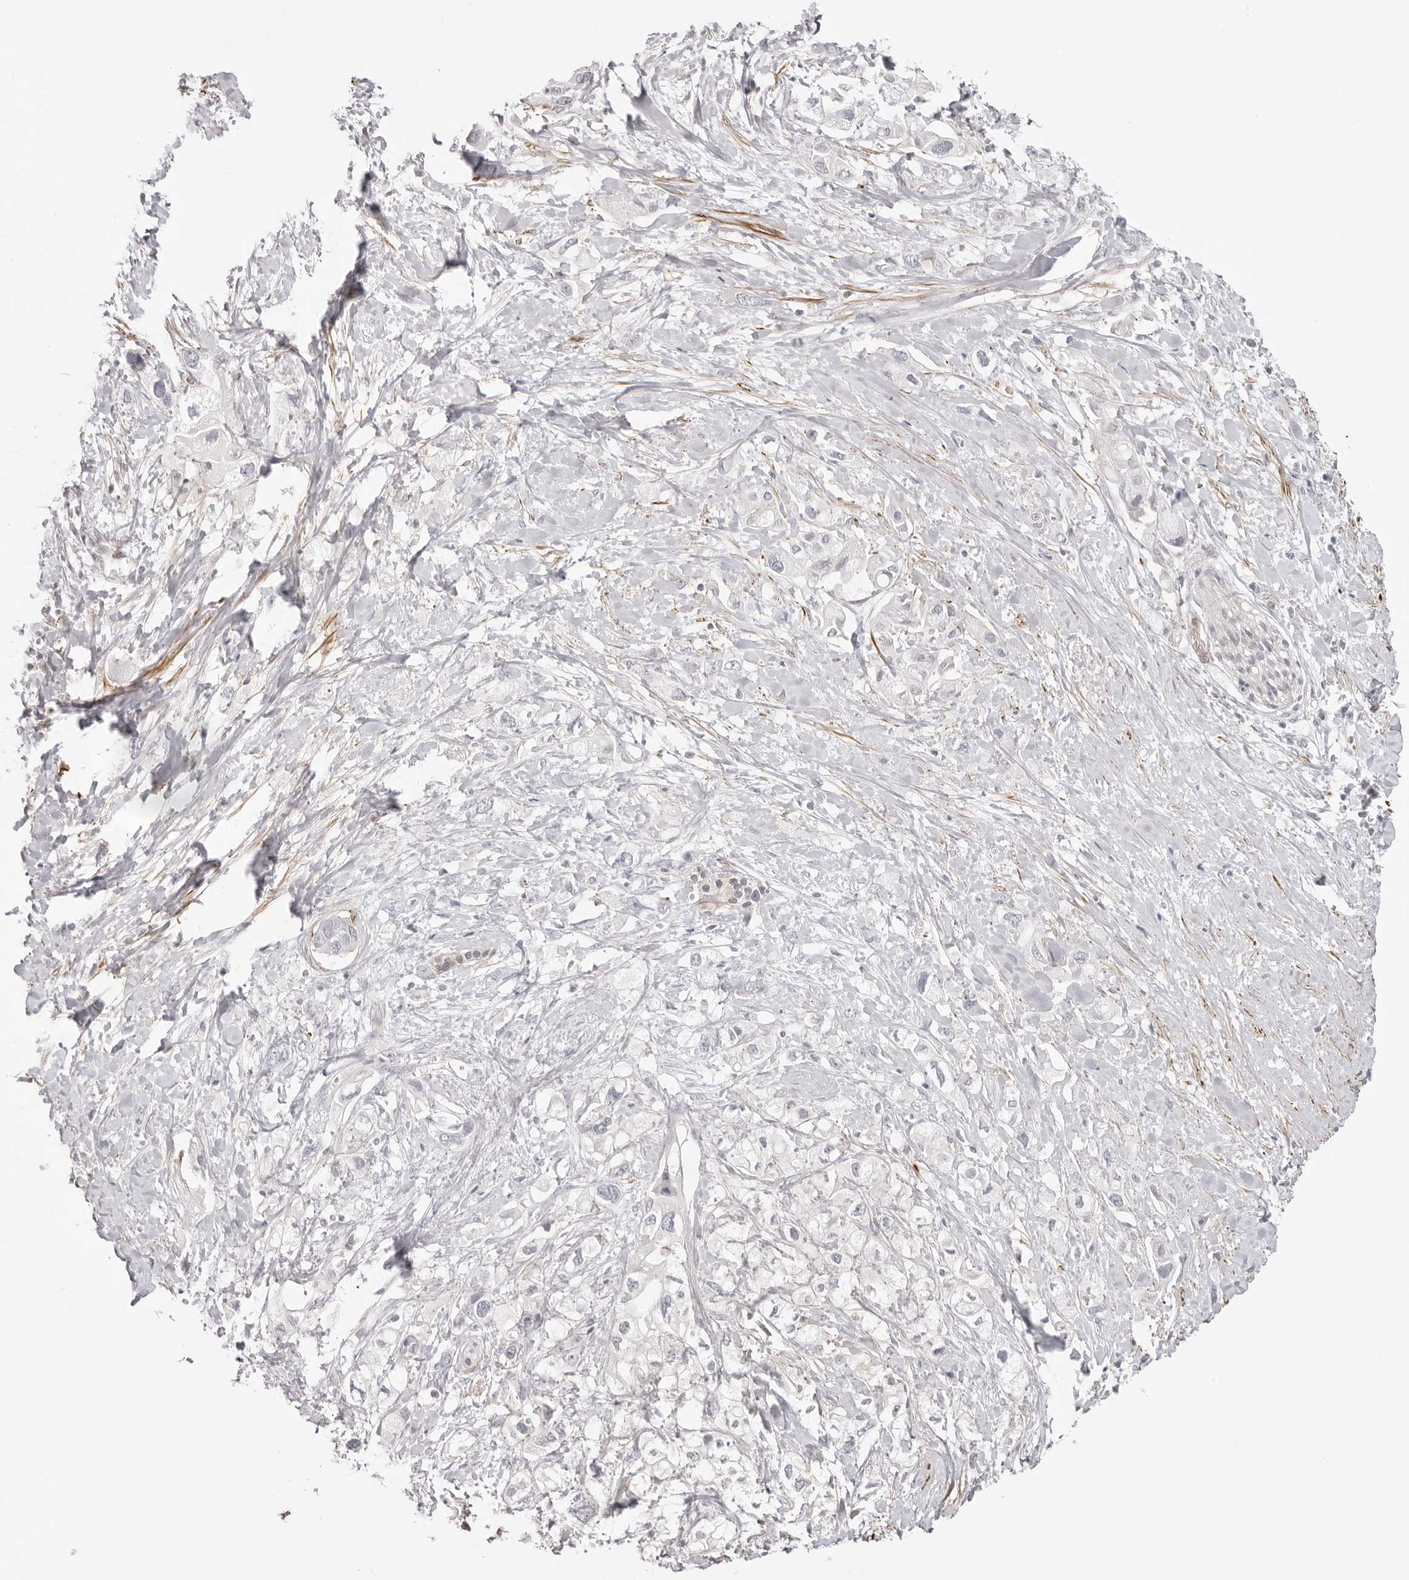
{"staining": {"intensity": "negative", "quantity": "none", "location": "none"}, "tissue": "pancreatic cancer", "cell_type": "Tumor cells", "image_type": "cancer", "snomed": [{"axis": "morphology", "description": "Adenocarcinoma, NOS"}, {"axis": "topography", "description": "Pancreas"}], "caption": "Pancreatic cancer (adenocarcinoma) stained for a protein using IHC reveals no expression tumor cells.", "gene": "UNK", "patient": {"sex": "female", "age": 56}}